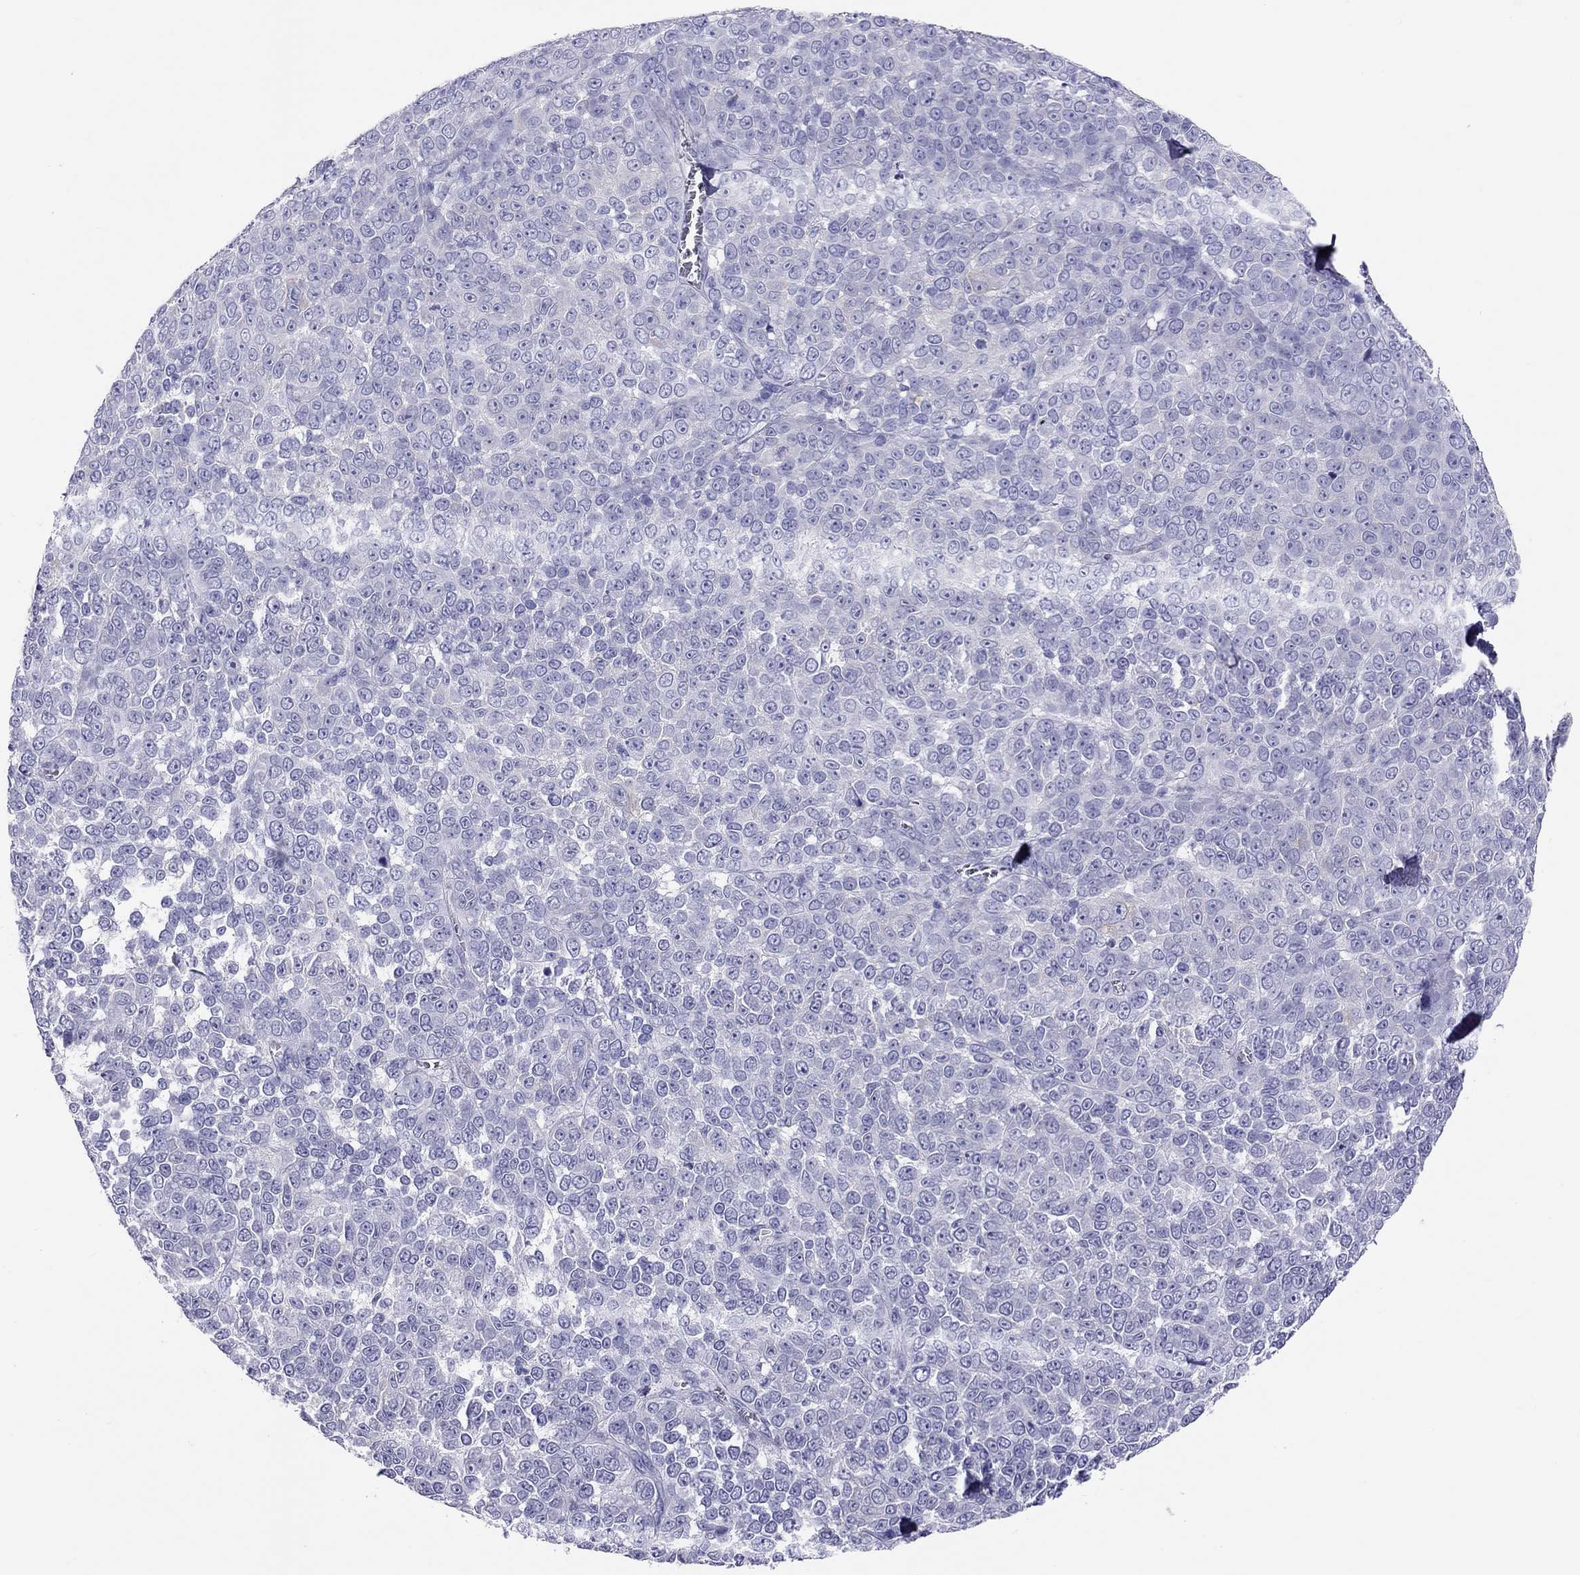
{"staining": {"intensity": "negative", "quantity": "none", "location": "none"}, "tissue": "melanoma", "cell_type": "Tumor cells", "image_type": "cancer", "snomed": [{"axis": "morphology", "description": "Malignant melanoma, NOS"}, {"axis": "topography", "description": "Skin"}], "caption": "IHC of melanoma displays no expression in tumor cells. (Immunohistochemistry, brightfield microscopy, high magnification).", "gene": "PSMB11", "patient": {"sex": "female", "age": 95}}